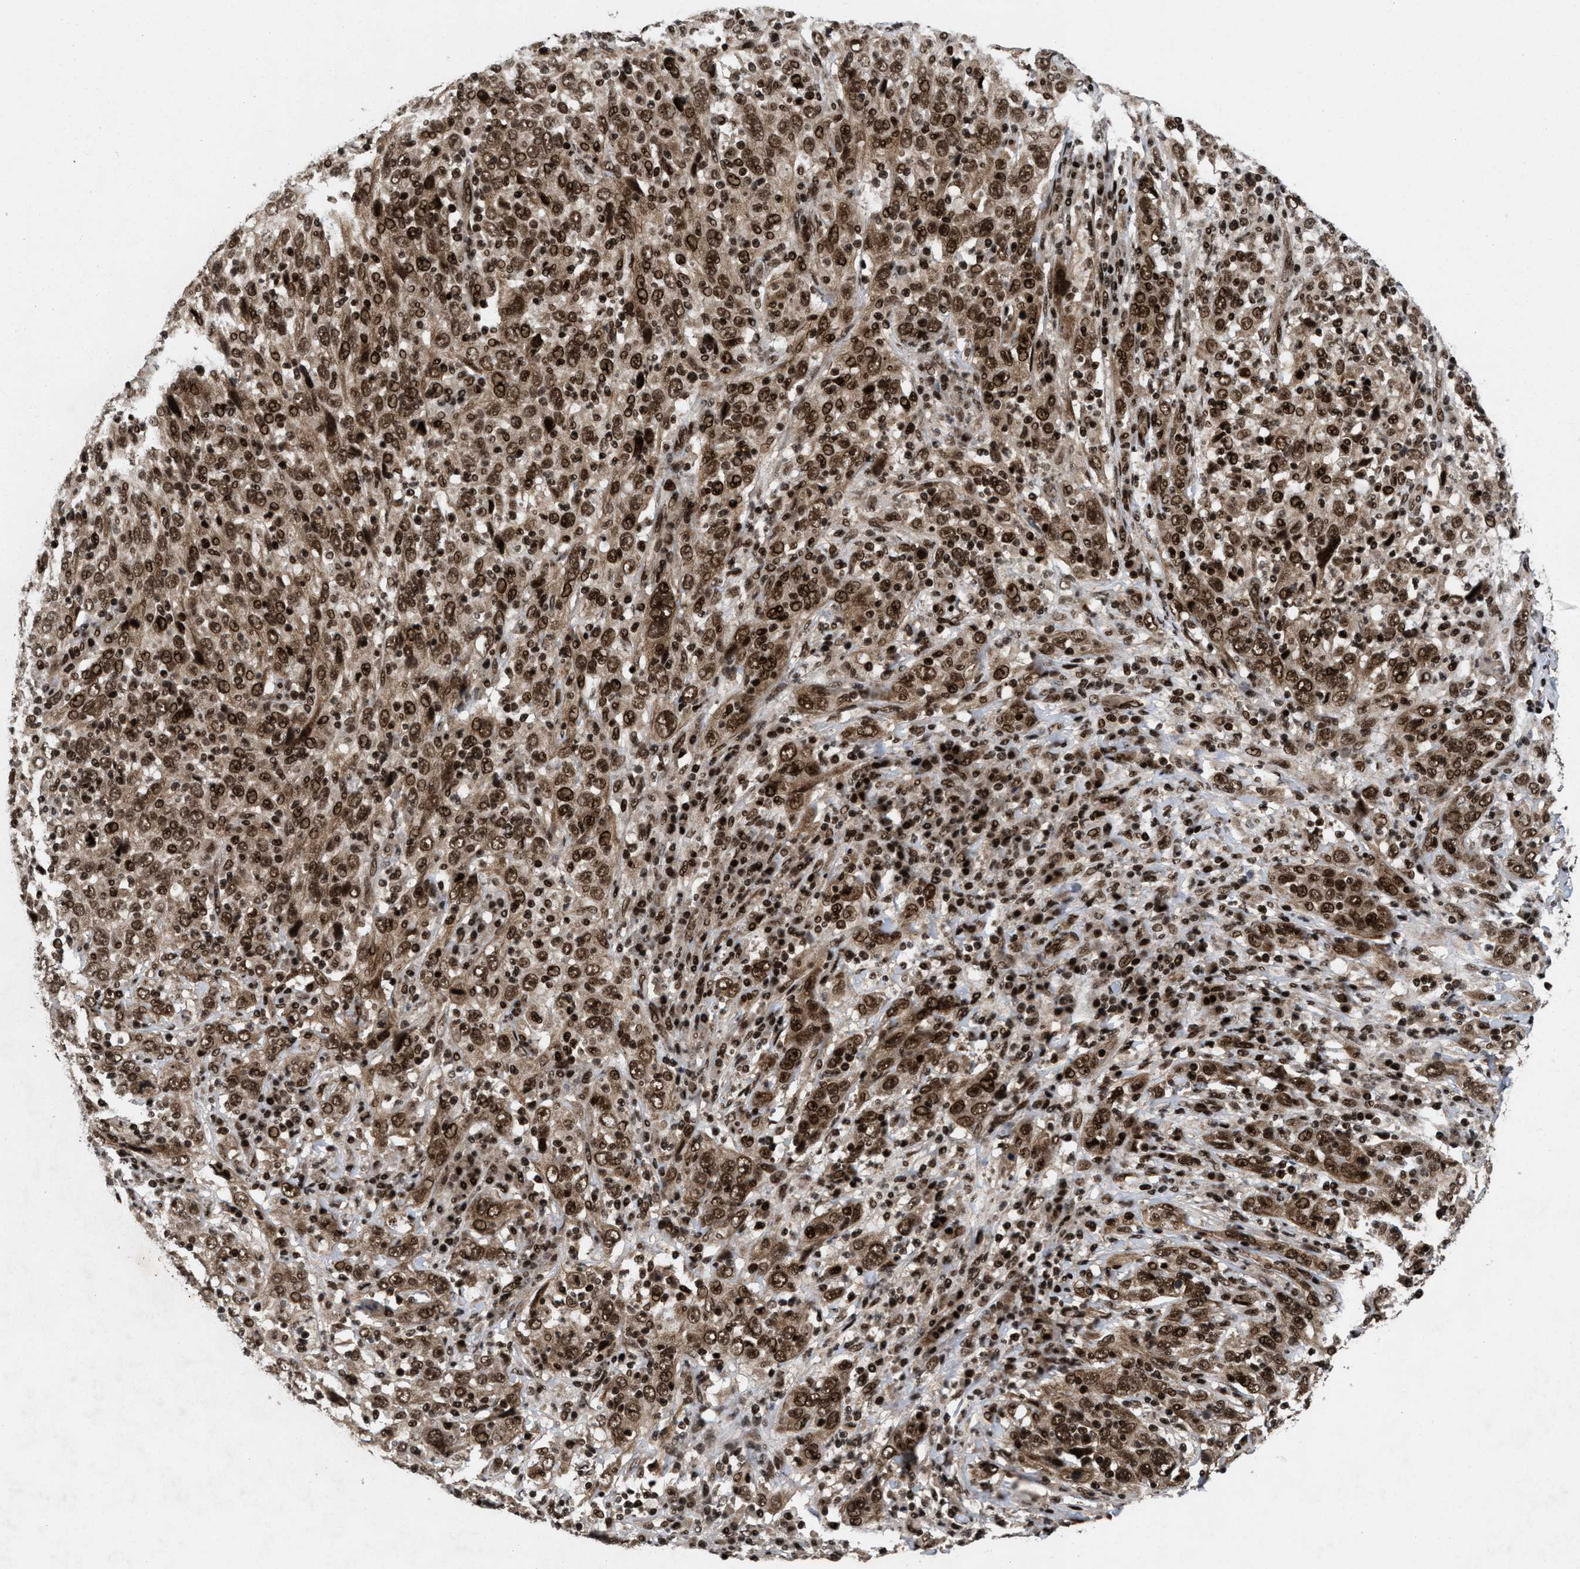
{"staining": {"intensity": "moderate", "quantity": ">75%", "location": "cytoplasmic/membranous,nuclear"}, "tissue": "cervical cancer", "cell_type": "Tumor cells", "image_type": "cancer", "snomed": [{"axis": "morphology", "description": "Squamous cell carcinoma, NOS"}, {"axis": "topography", "description": "Cervix"}], "caption": "Tumor cells exhibit medium levels of moderate cytoplasmic/membranous and nuclear staining in about >75% of cells in cervical cancer (squamous cell carcinoma).", "gene": "WIZ", "patient": {"sex": "female", "age": 46}}